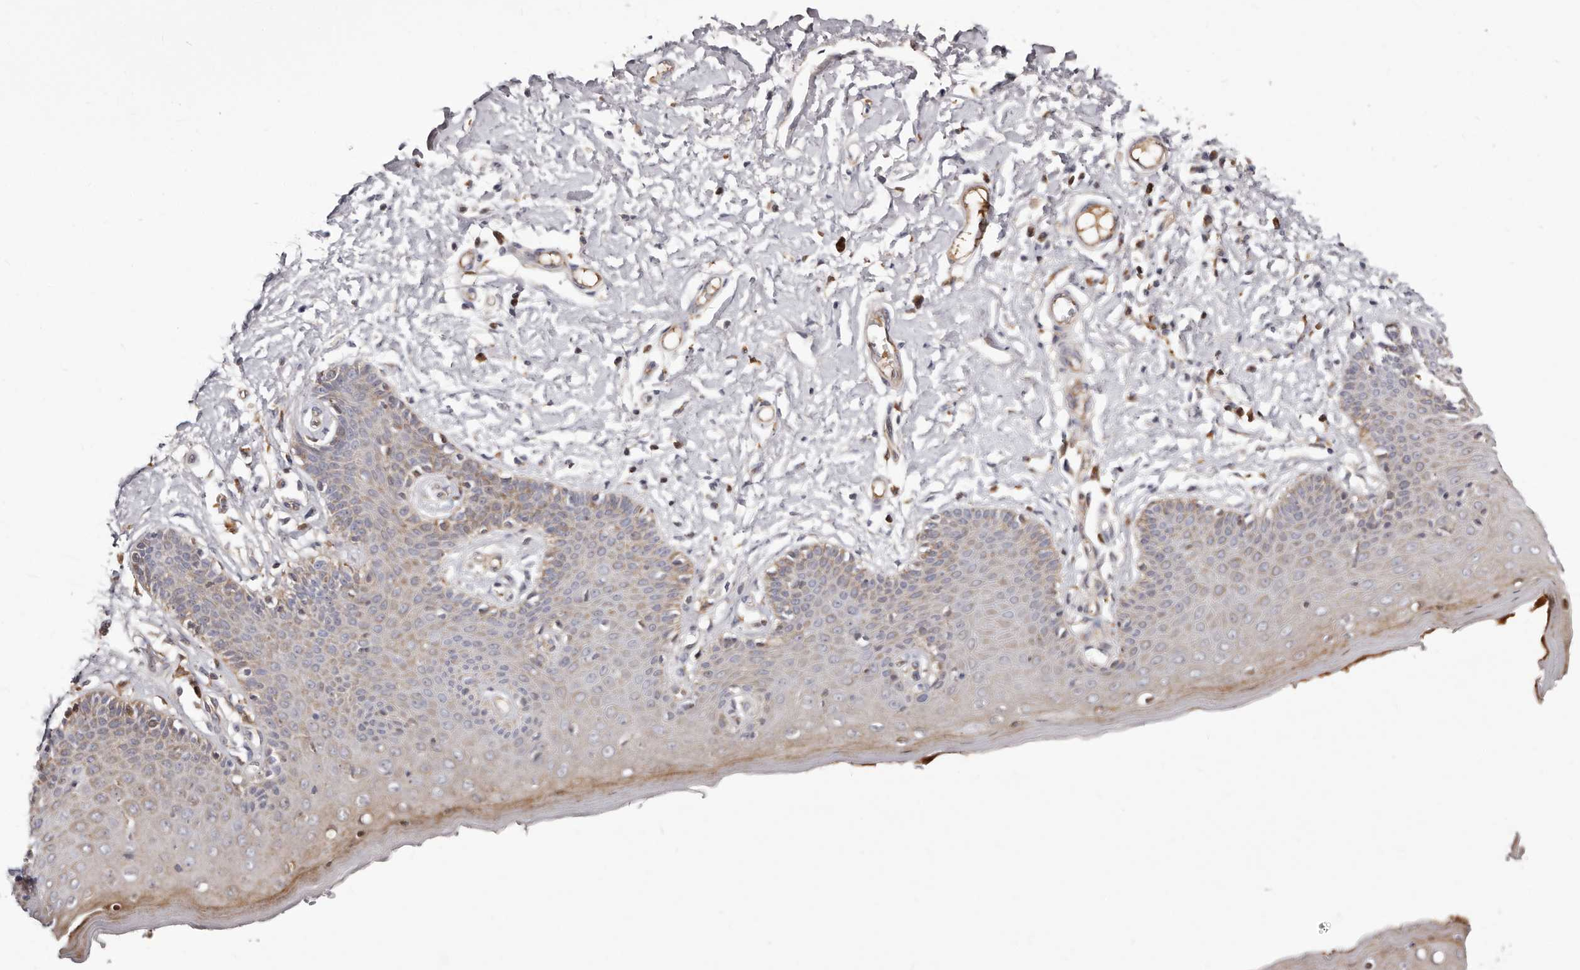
{"staining": {"intensity": "moderate", "quantity": "<25%", "location": "cytoplasmic/membranous"}, "tissue": "skin", "cell_type": "Epidermal cells", "image_type": "normal", "snomed": [{"axis": "morphology", "description": "Normal tissue, NOS"}, {"axis": "topography", "description": "Vulva"}], "caption": "Protein expression analysis of normal skin exhibits moderate cytoplasmic/membranous expression in about <25% of epidermal cells.", "gene": "NUBPL", "patient": {"sex": "female", "age": 66}}